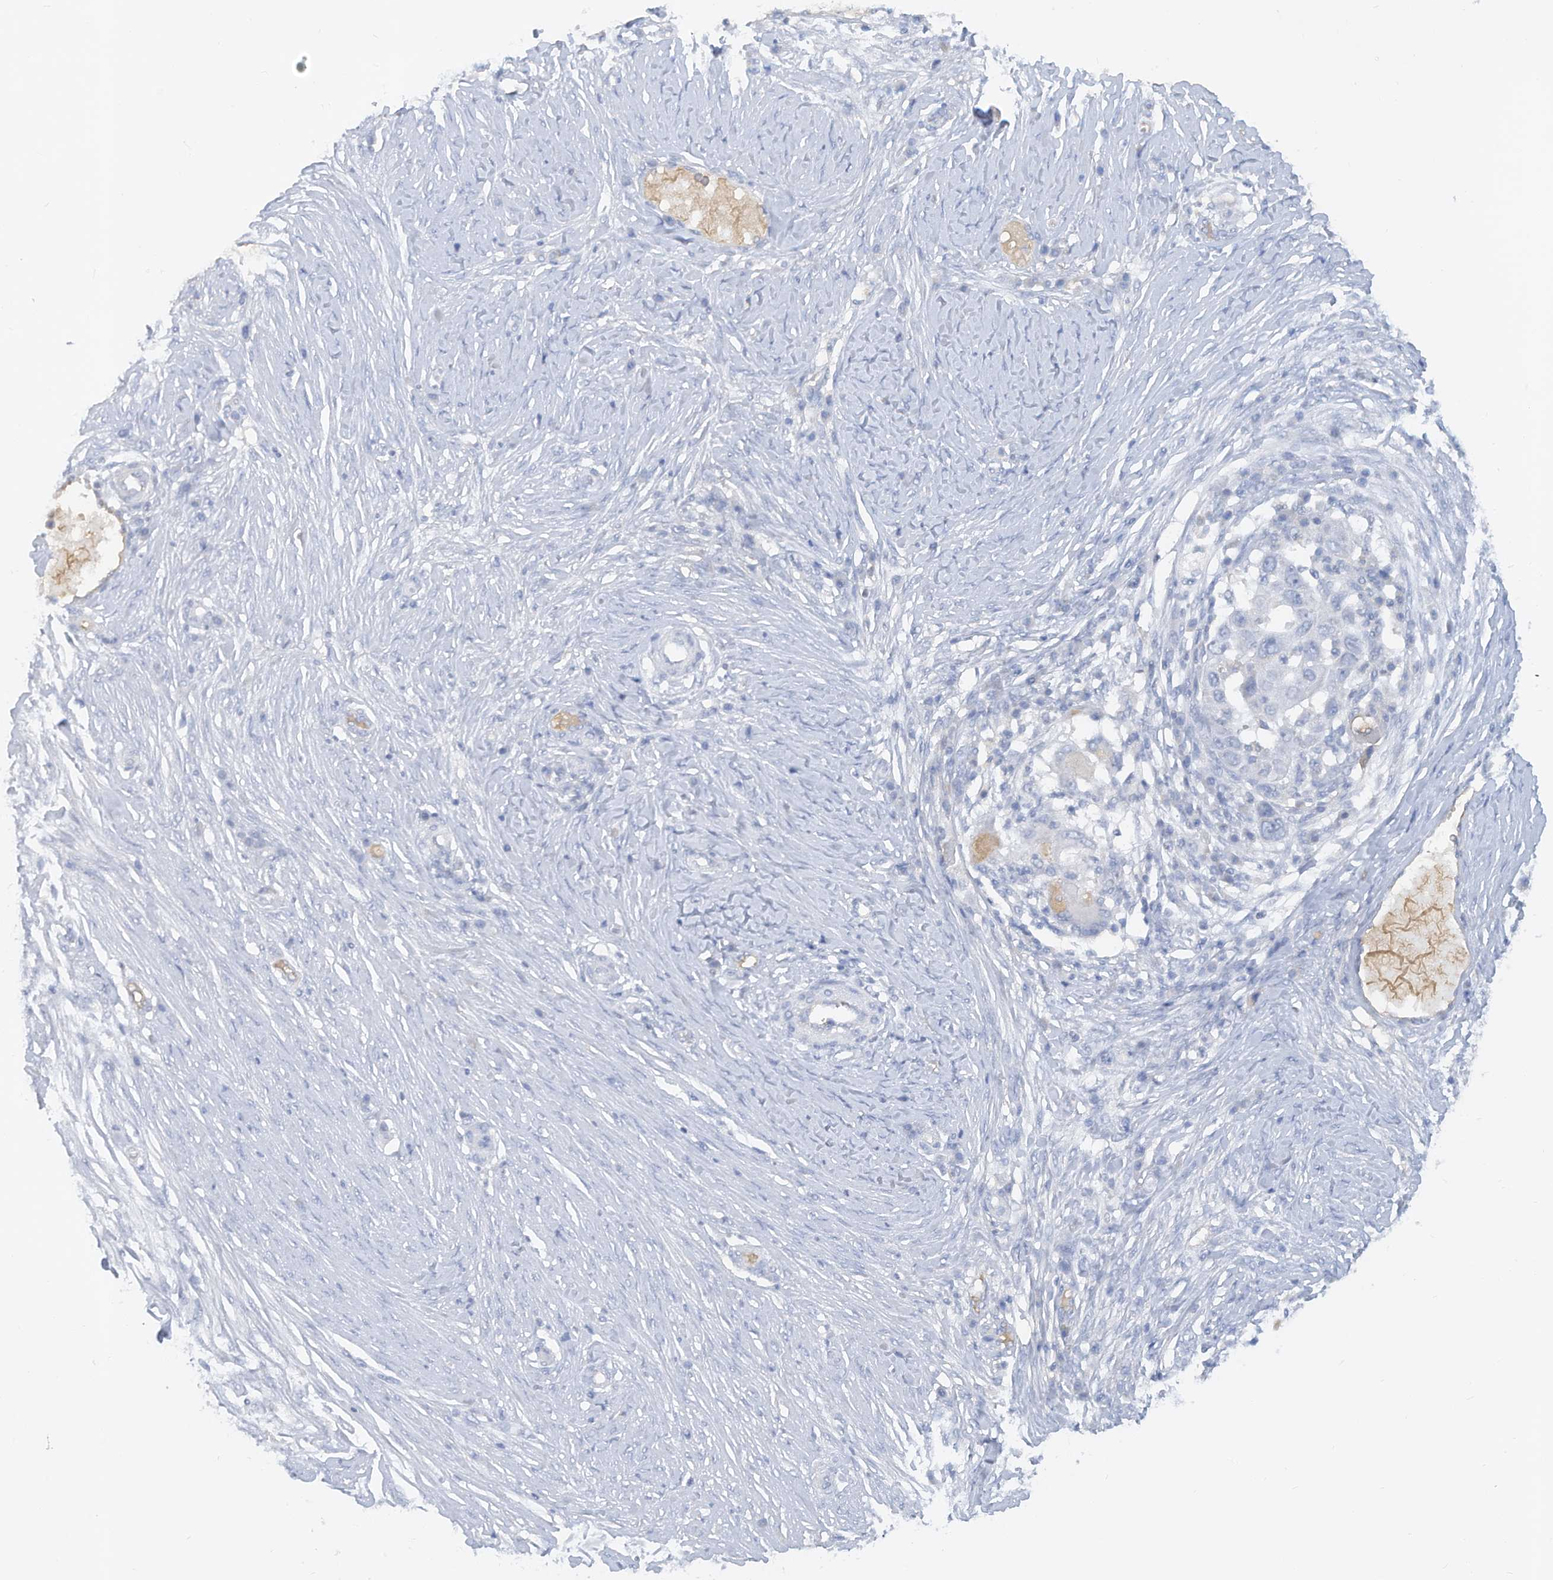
{"staining": {"intensity": "negative", "quantity": "none", "location": "none"}, "tissue": "skin cancer", "cell_type": "Tumor cells", "image_type": "cancer", "snomed": [{"axis": "morphology", "description": "Squamous cell carcinoma, NOS"}, {"axis": "topography", "description": "Skin"}], "caption": "Histopathology image shows no significant protein staining in tumor cells of skin cancer.", "gene": "HAS3", "patient": {"sex": "female", "age": 44}}